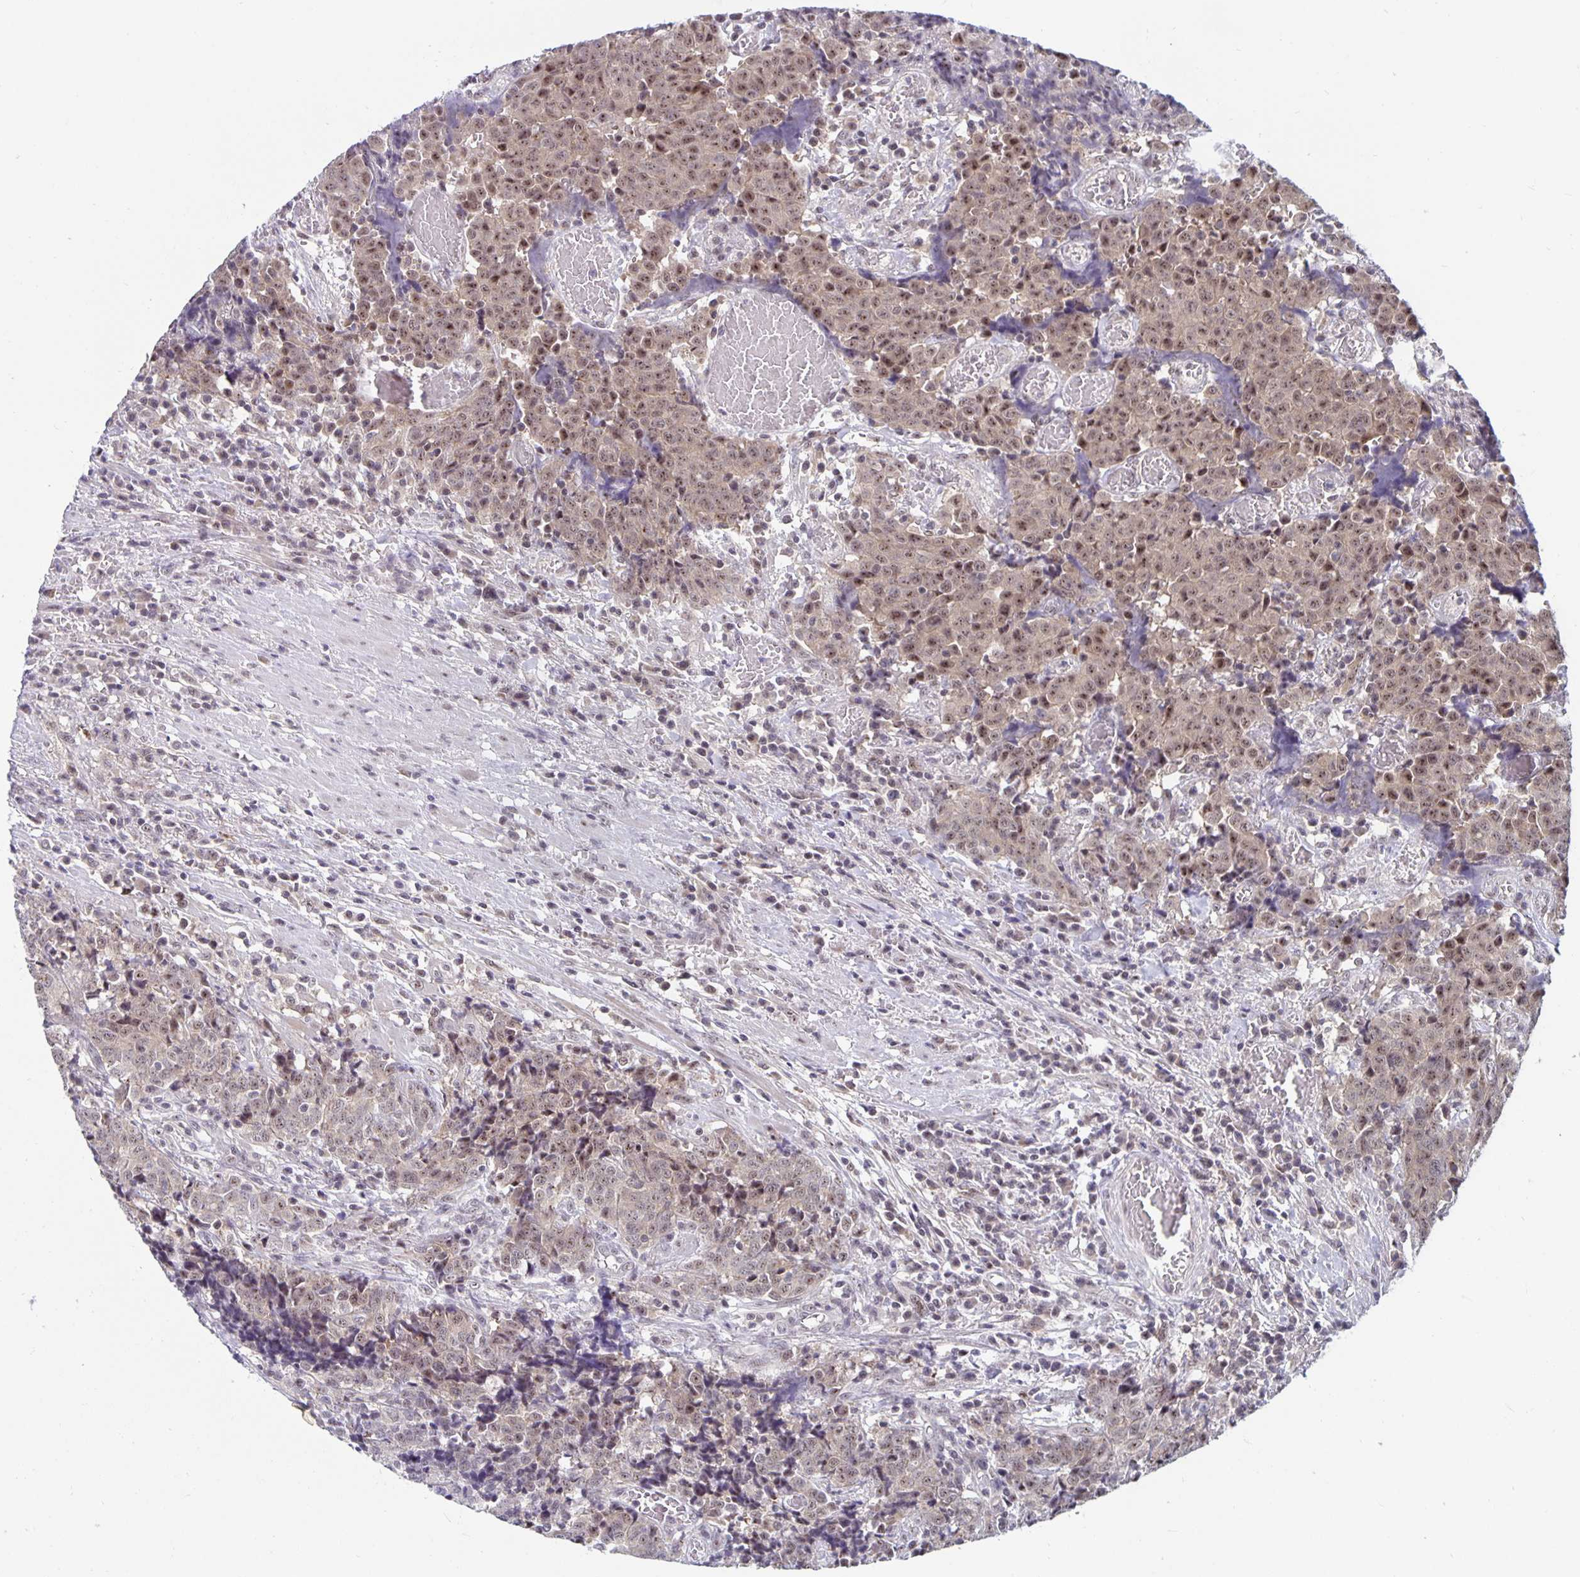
{"staining": {"intensity": "weak", "quantity": ">75%", "location": "nuclear"}, "tissue": "prostate cancer", "cell_type": "Tumor cells", "image_type": "cancer", "snomed": [{"axis": "morphology", "description": "Adenocarcinoma, High grade"}, {"axis": "topography", "description": "Prostate and seminal vesicle, NOS"}], "caption": "IHC staining of high-grade adenocarcinoma (prostate), which shows low levels of weak nuclear staining in about >75% of tumor cells indicating weak nuclear protein expression. The staining was performed using DAB (brown) for protein detection and nuclei were counterstained in hematoxylin (blue).", "gene": "EXOC6B", "patient": {"sex": "male", "age": 60}}